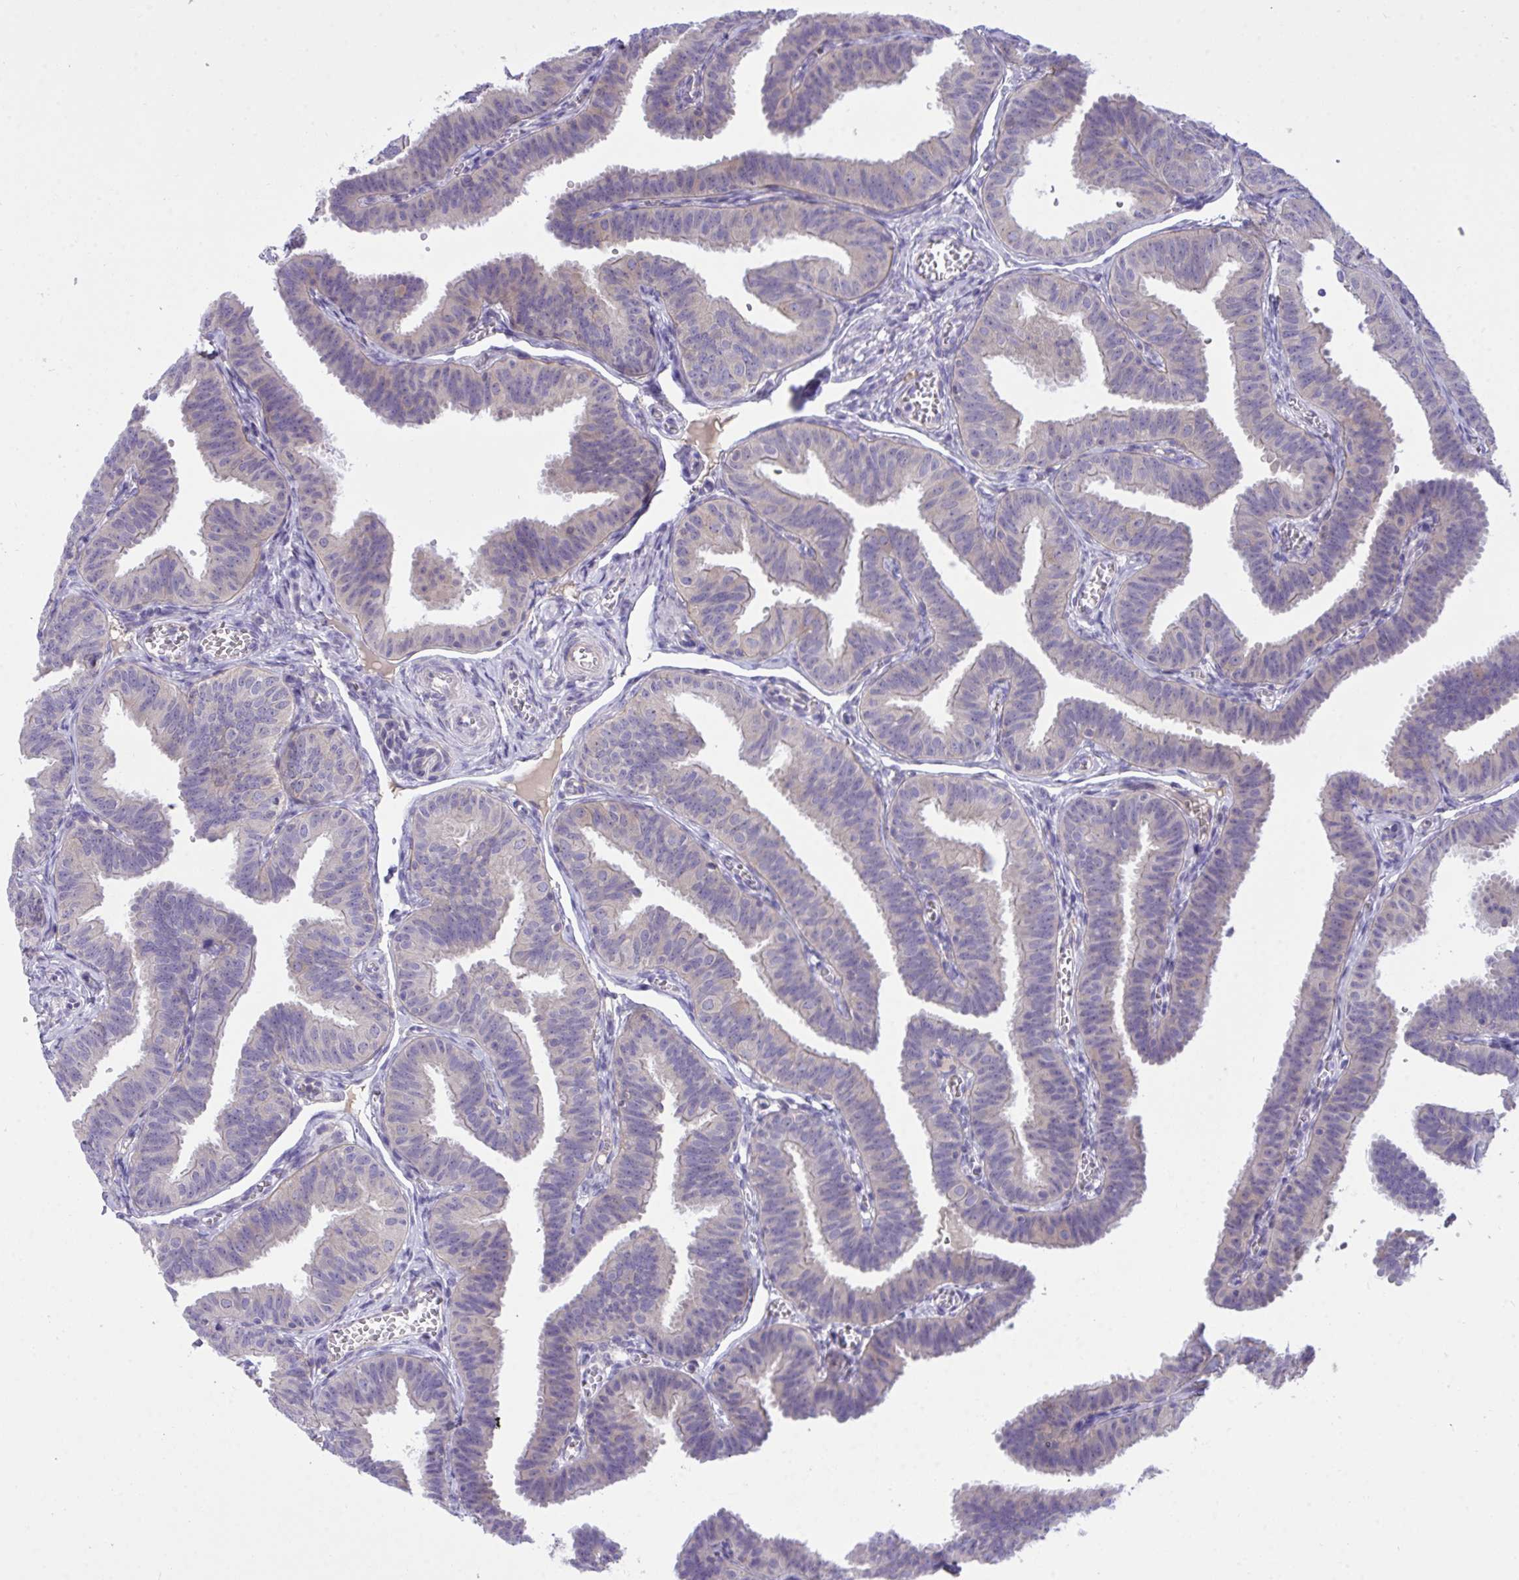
{"staining": {"intensity": "negative", "quantity": "none", "location": "none"}, "tissue": "fallopian tube", "cell_type": "Glandular cells", "image_type": "normal", "snomed": [{"axis": "morphology", "description": "Normal tissue, NOS"}, {"axis": "topography", "description": "Fallopian tube"}], "caption": "A high-resolution histopathology image shows immunohistochemistry staining of benign fallopian tube, which exhibits no significant positivity in glandular cells.", "gene": "TLN2", "patient": {"sex": "female", "age": 25}}